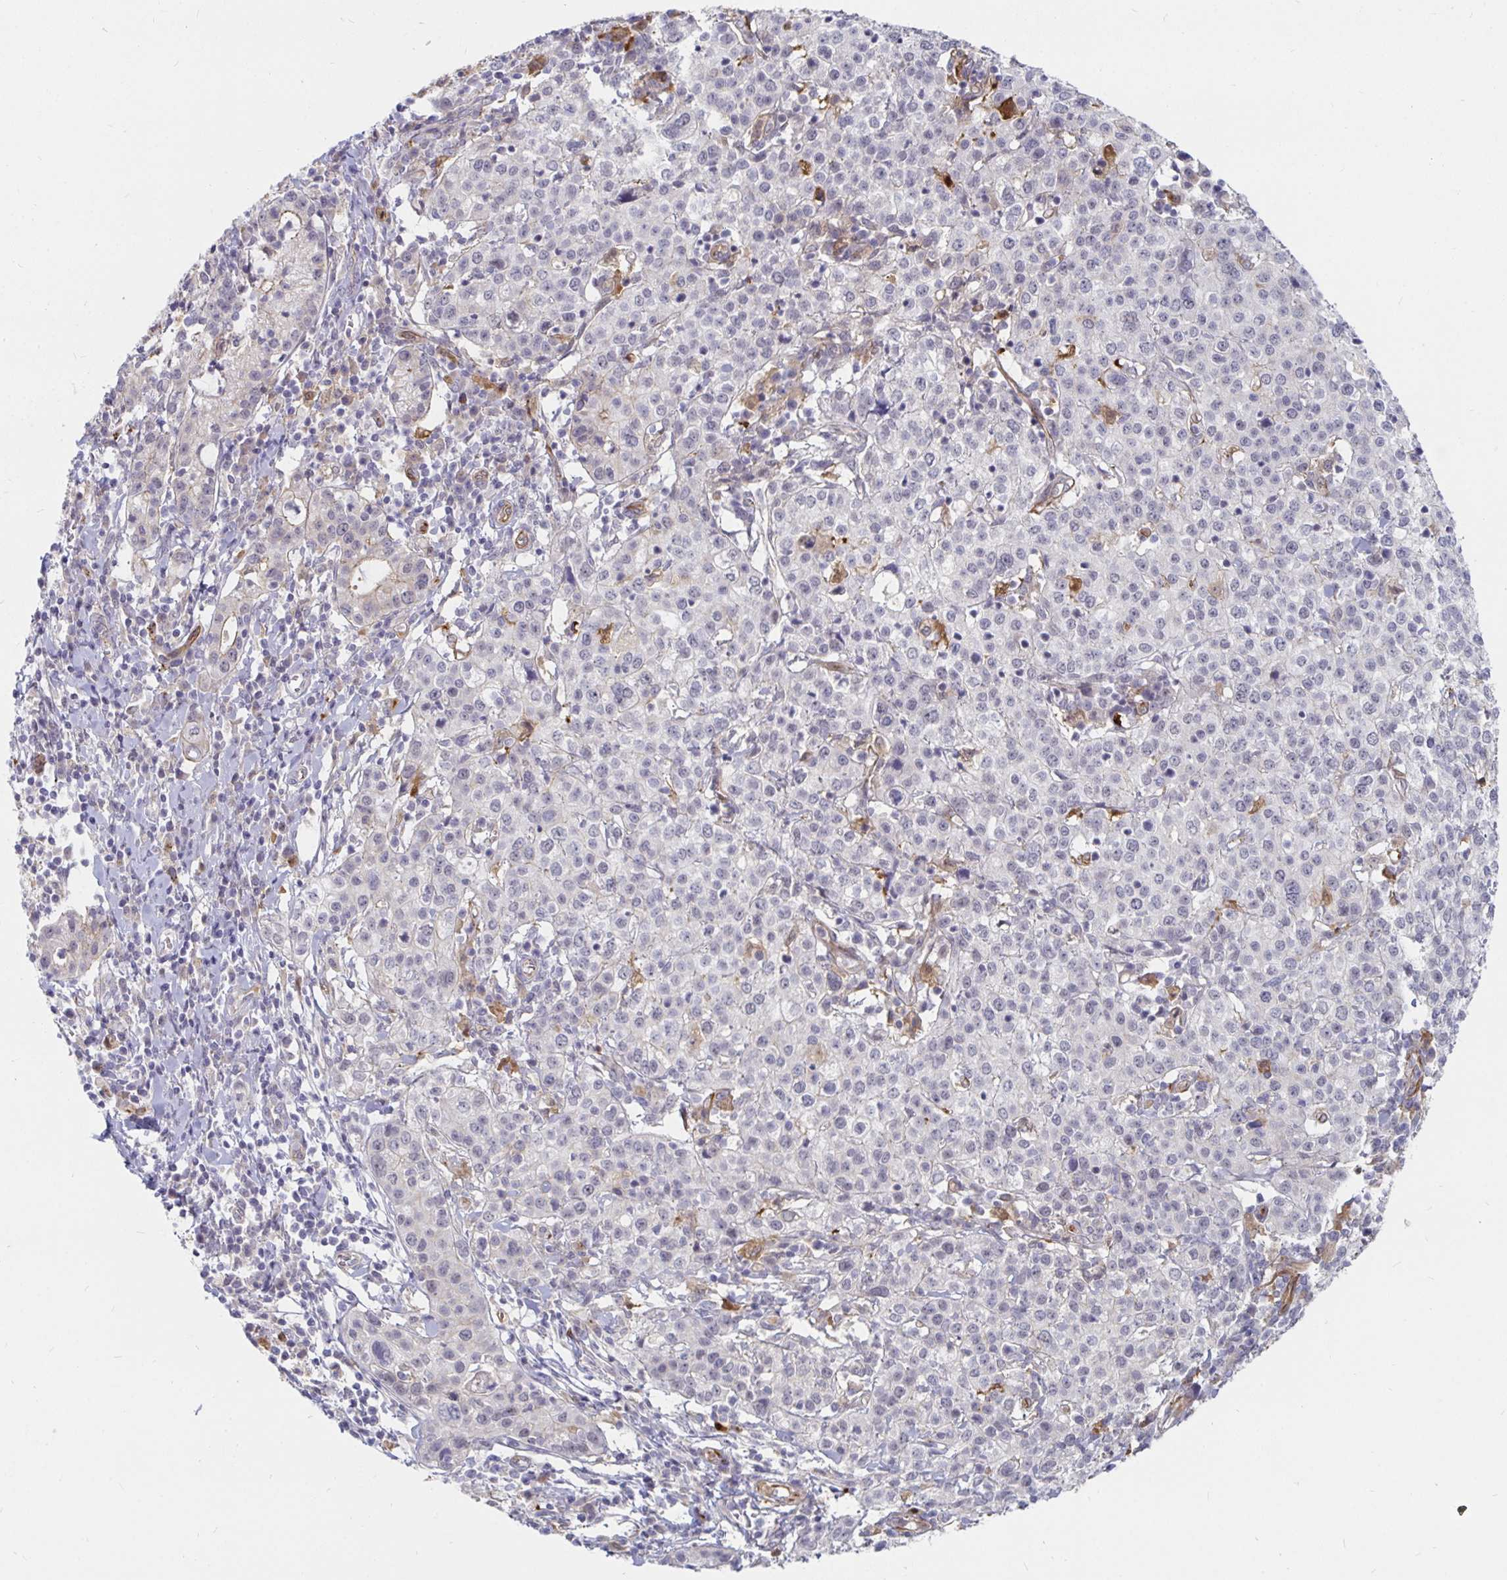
{"staining": {"intensity": "negative", "quantity": "none", "location": "none"}, "tissue": "cervical cancer", "cell_type": "Tumor cells", "image_type": "cancer", "snomed": [{"axis": "morphology", "description": "Normal tissue, NOS"}, {"axis": "morphology", "description": "Adenocarcinoma, NOS"}, {"axis": "topography", "description": "Cervix"}], "caption": "An image of cervical adenocarcinoma stained for a protein demonstrates no brown staining in tumor cells. (Stains: DAB IHC with hematoxylin counter stain, Microscopy: brightfield microscopy at high magnification).", "gene": "CCDC85A", "patient": {"sex": "female", "age": 44}}